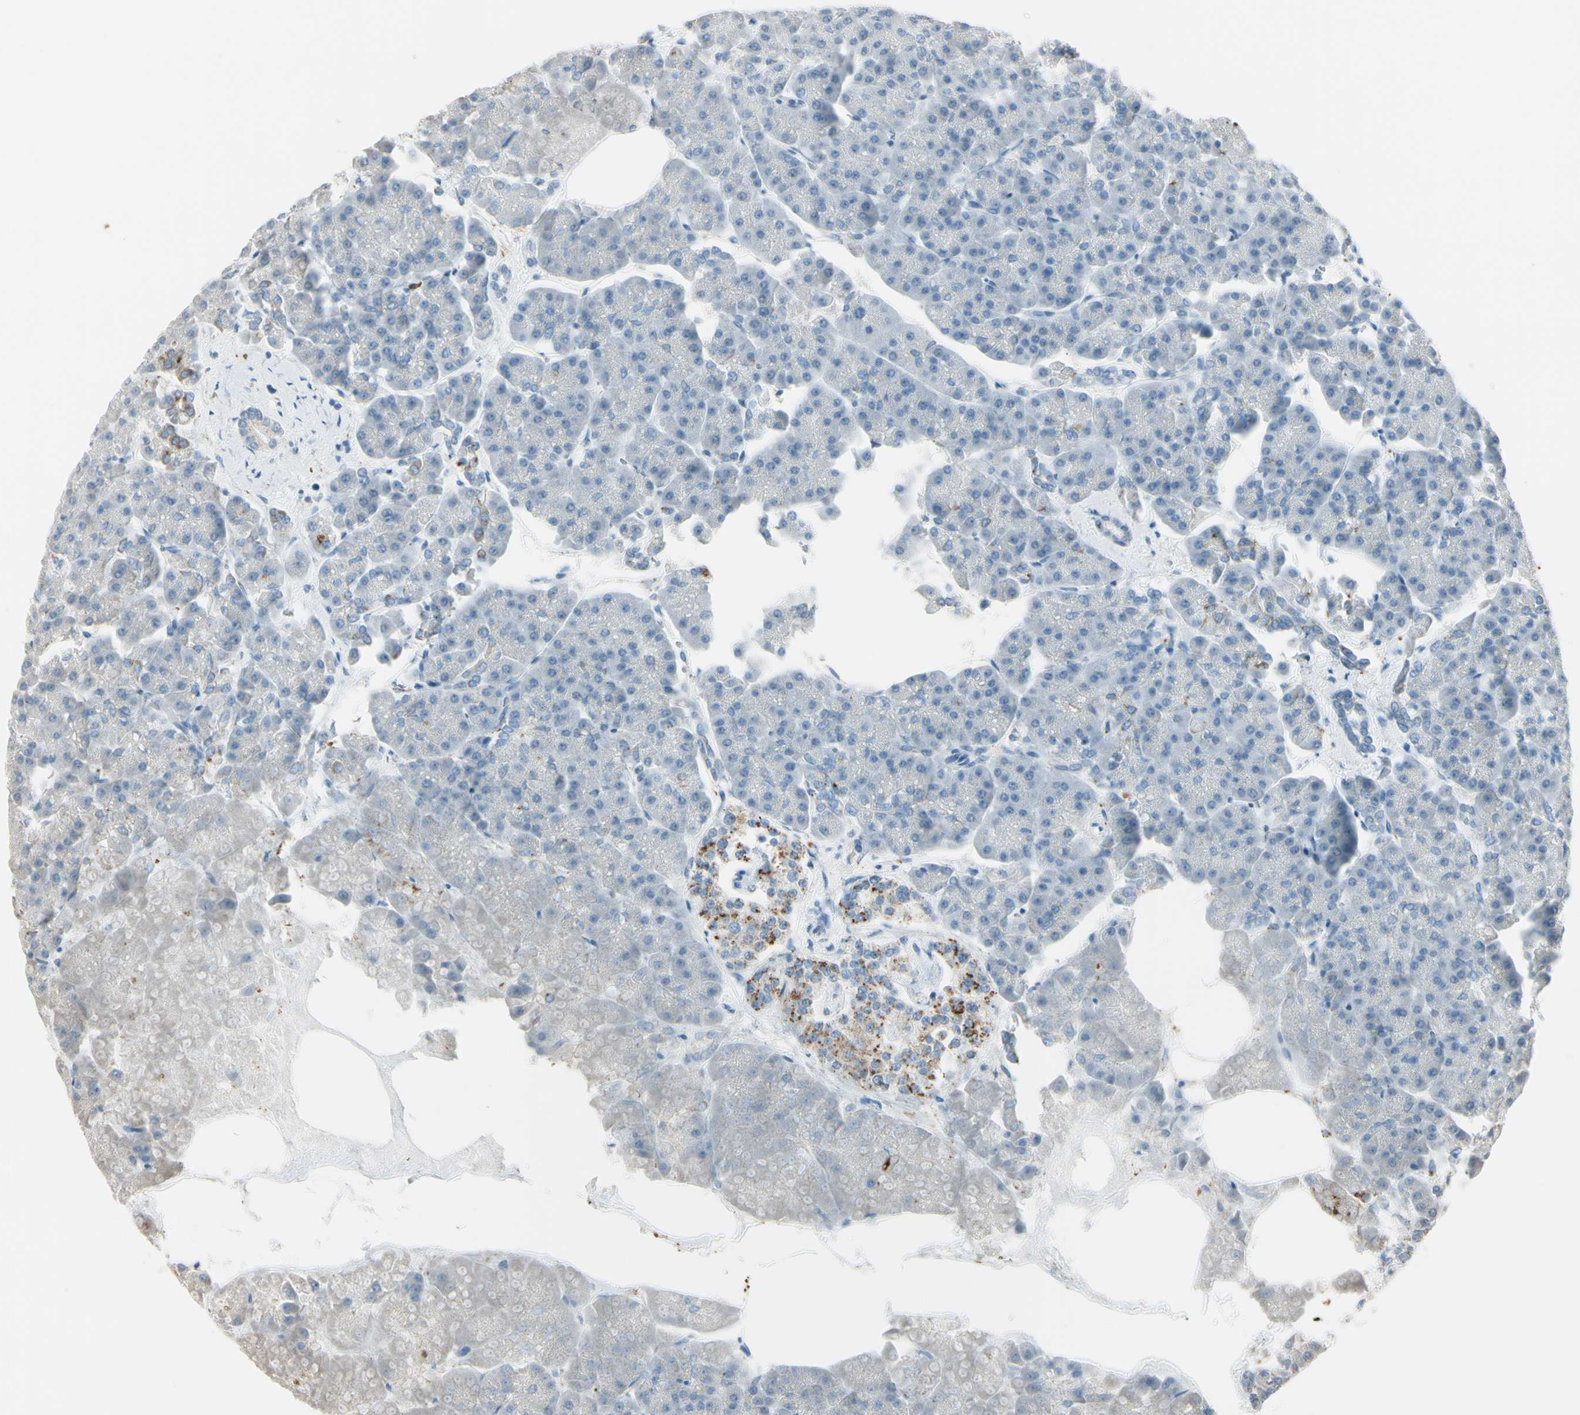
{"staining": {"intensity": "negative", "quantity": "none", "location": "none"}, "tissue": "pancreas", "cell_type": "Exocrine glandular cells", "image_type": "normal", "snomed": [{"axis": "morphology", "description": "Normal tissue, NOS"}, {"axis": "topography", "description": "Pancreas"}], "caption": "This is an immunohistochemistry histopathology image of normal human pancreas. There is no staining in exocrine glandular cells.", "gene": "ANGPTL1", "patient": {"sex": "female", "age": 70}}